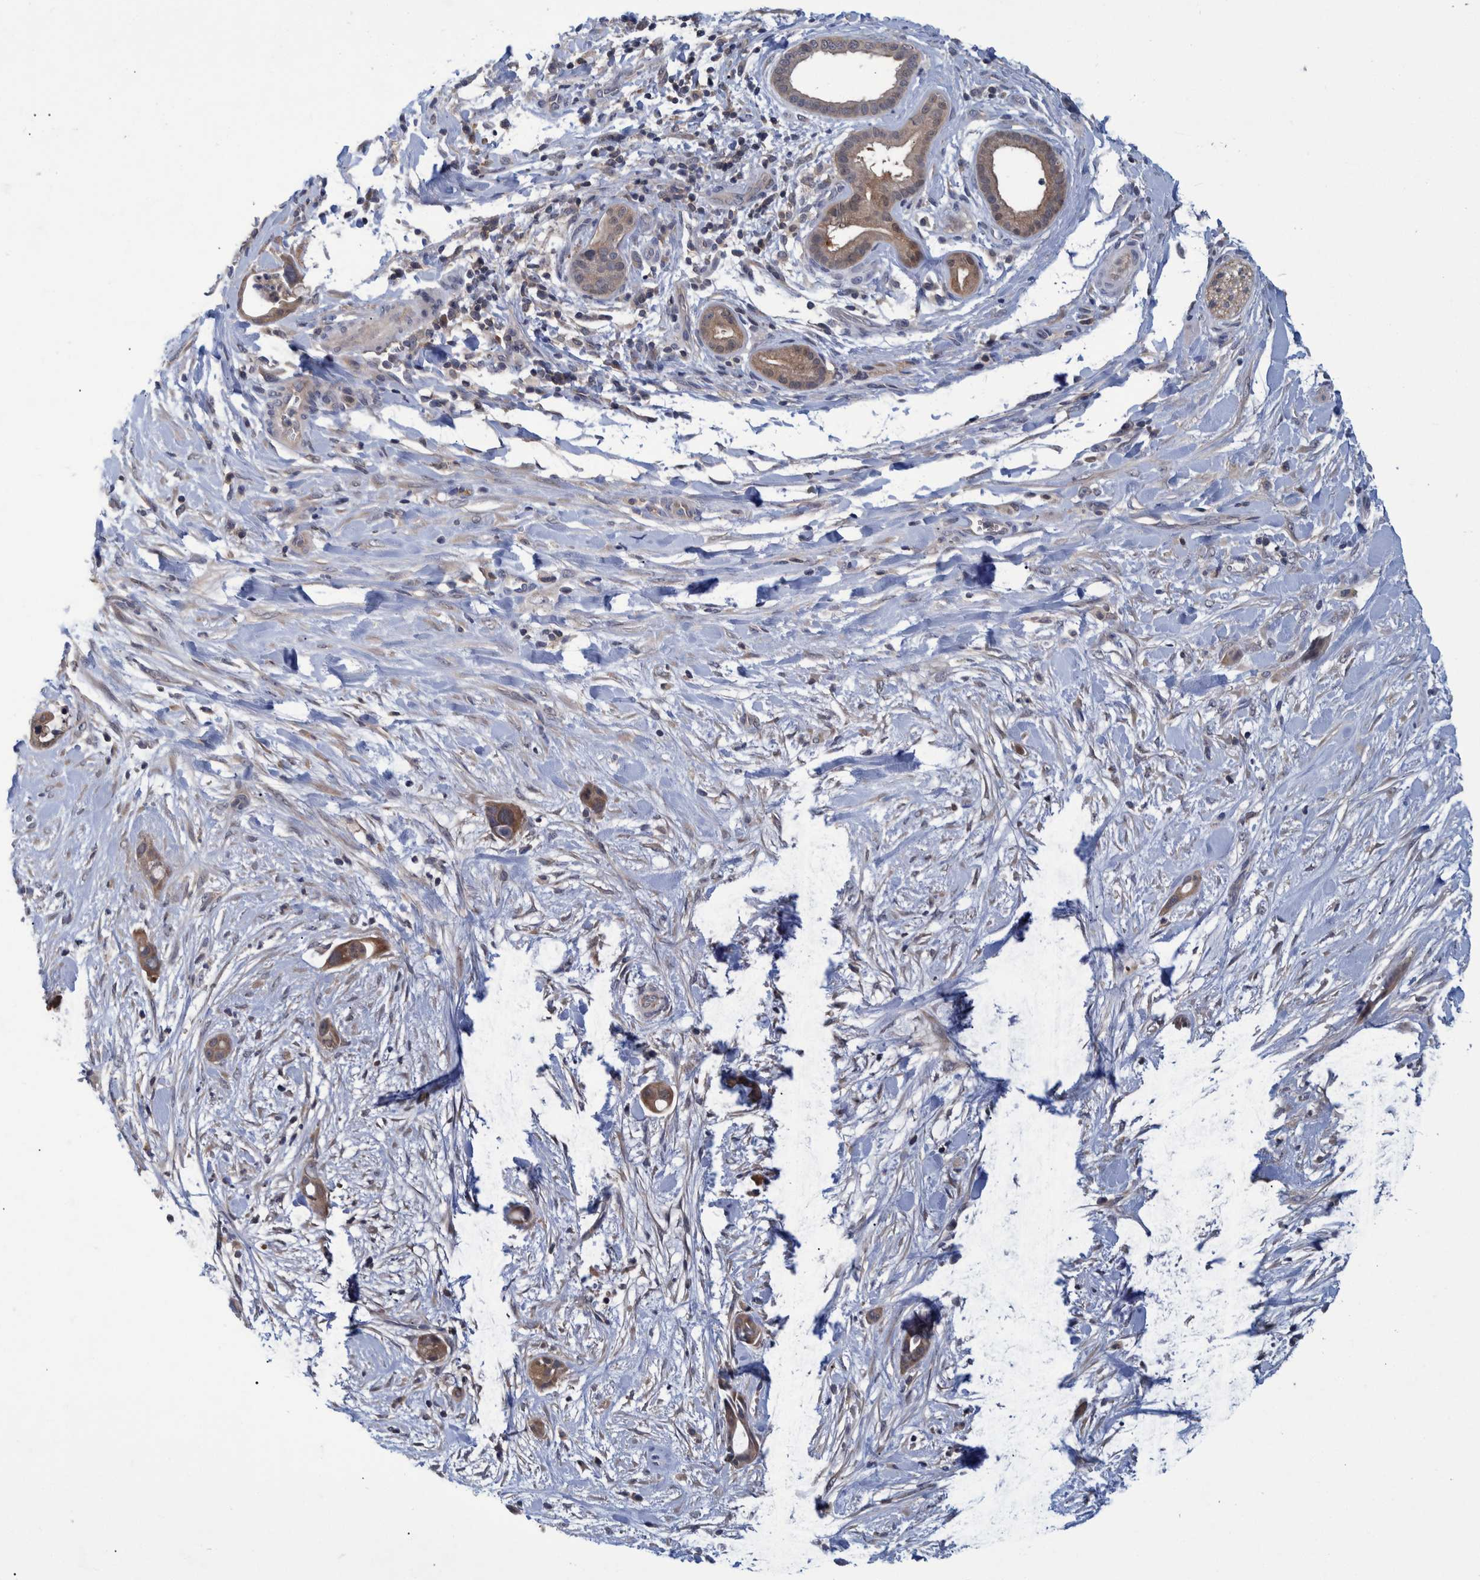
{"staining": {"intensity": "moderate", "quantity": ">75%", "location": "cytoplasmic/membranous"}, "tissue": "pancreatic cancer", "cell_type": "Tumor cells", "image_type": "cancer", "snomed": [{"axis": "morphology", "description": "Adenocarcinoma, NOS"}, {"axis": "topography", "description": "Pancreas"}], "caption": "Tumor cells show medium levels of moderate cytoplasmic/membranous expression in approximately >75% of cells in human pancreatic cancer.", "gene": "PCYT2", "patient": {"sex": "male", "age": 59}}